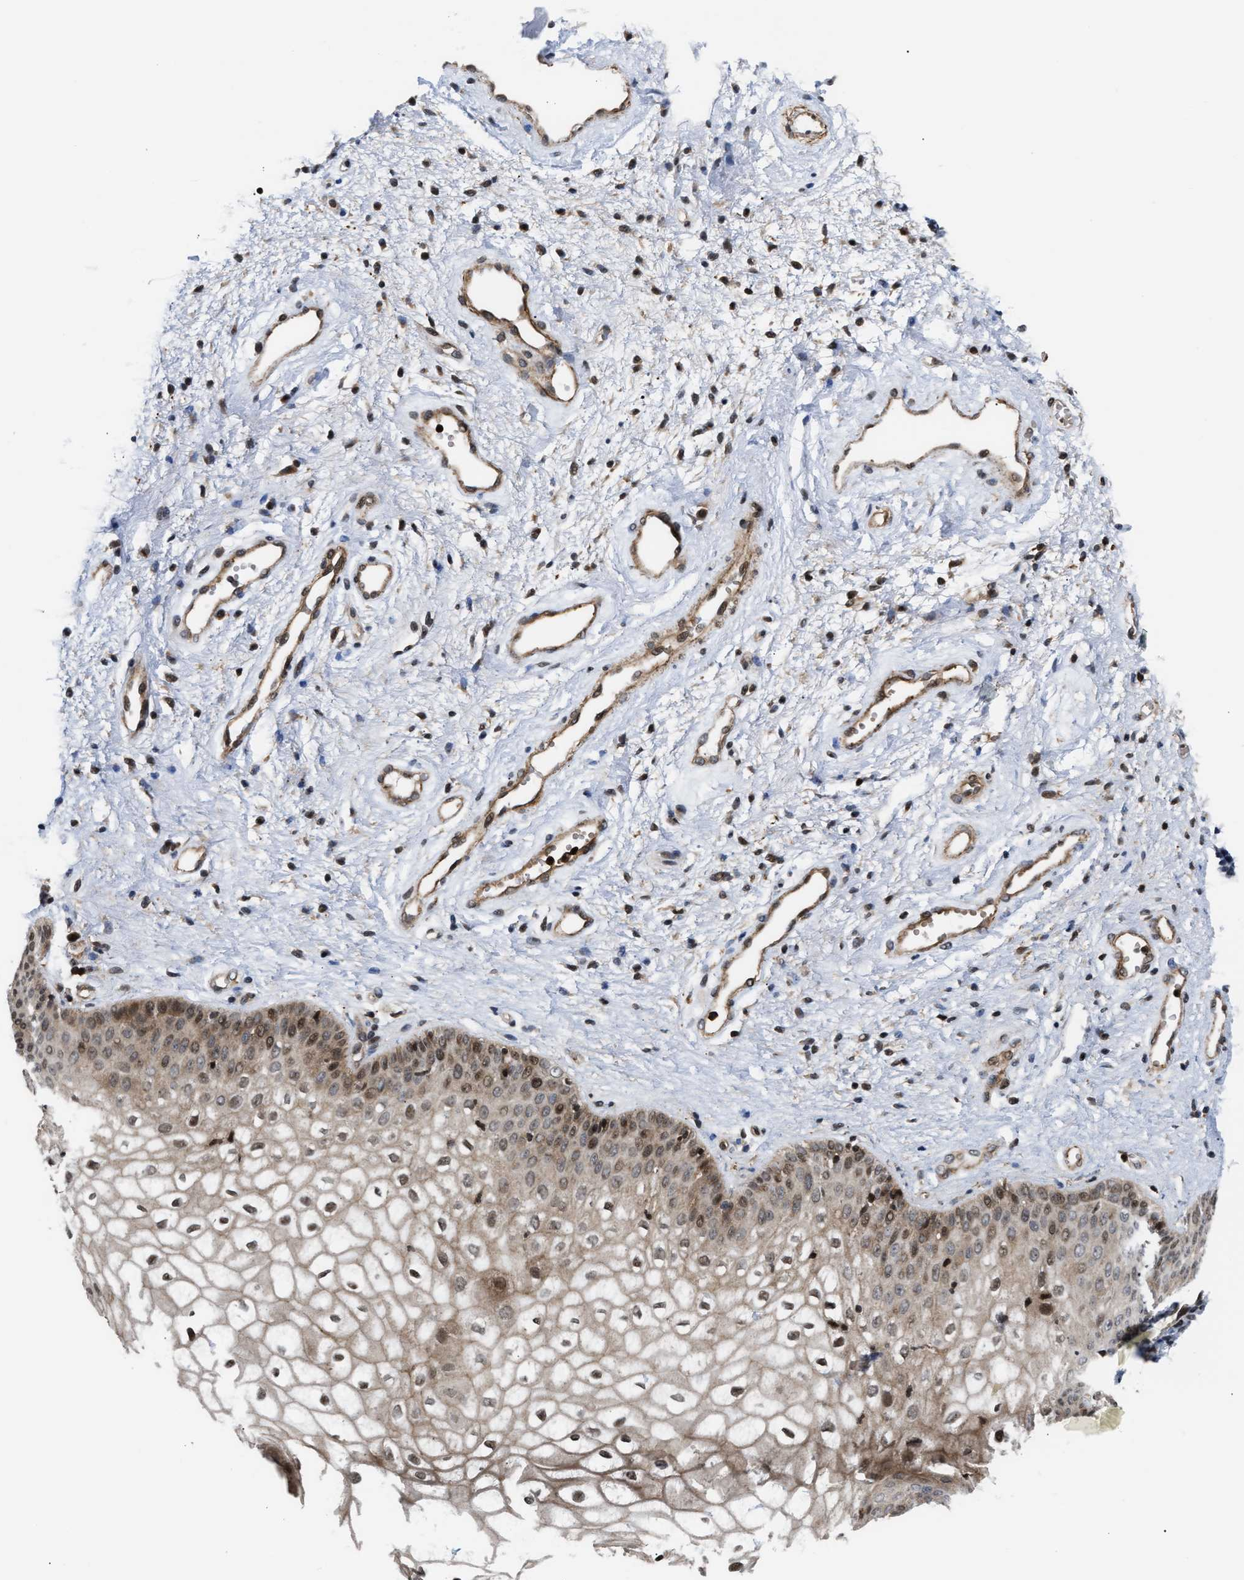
{"staining": {"intensity": "moderate", "quantity": ">75%", "location": "cytoplasmic/membranous,nuclear"}, "tissue": "vagina", "cell_type": "Squamous epithelial cells", "image_type": "normal", "snomed": [{"axis": "morphology", "description": "Normal tissue, NOS"}, {"axis": "topography", "description": "Vagina"}], "caption": "A medium amount of moderate cytoplasmic/membranous,nuclear expression is appreciated in about >75% of squamous epithelial cells in normal vagina. The protein of interest is shown in brown color, while the nuclei are stained blue.", "gene": "STAU2", "patient": {"sex": "female", "age": 34}}